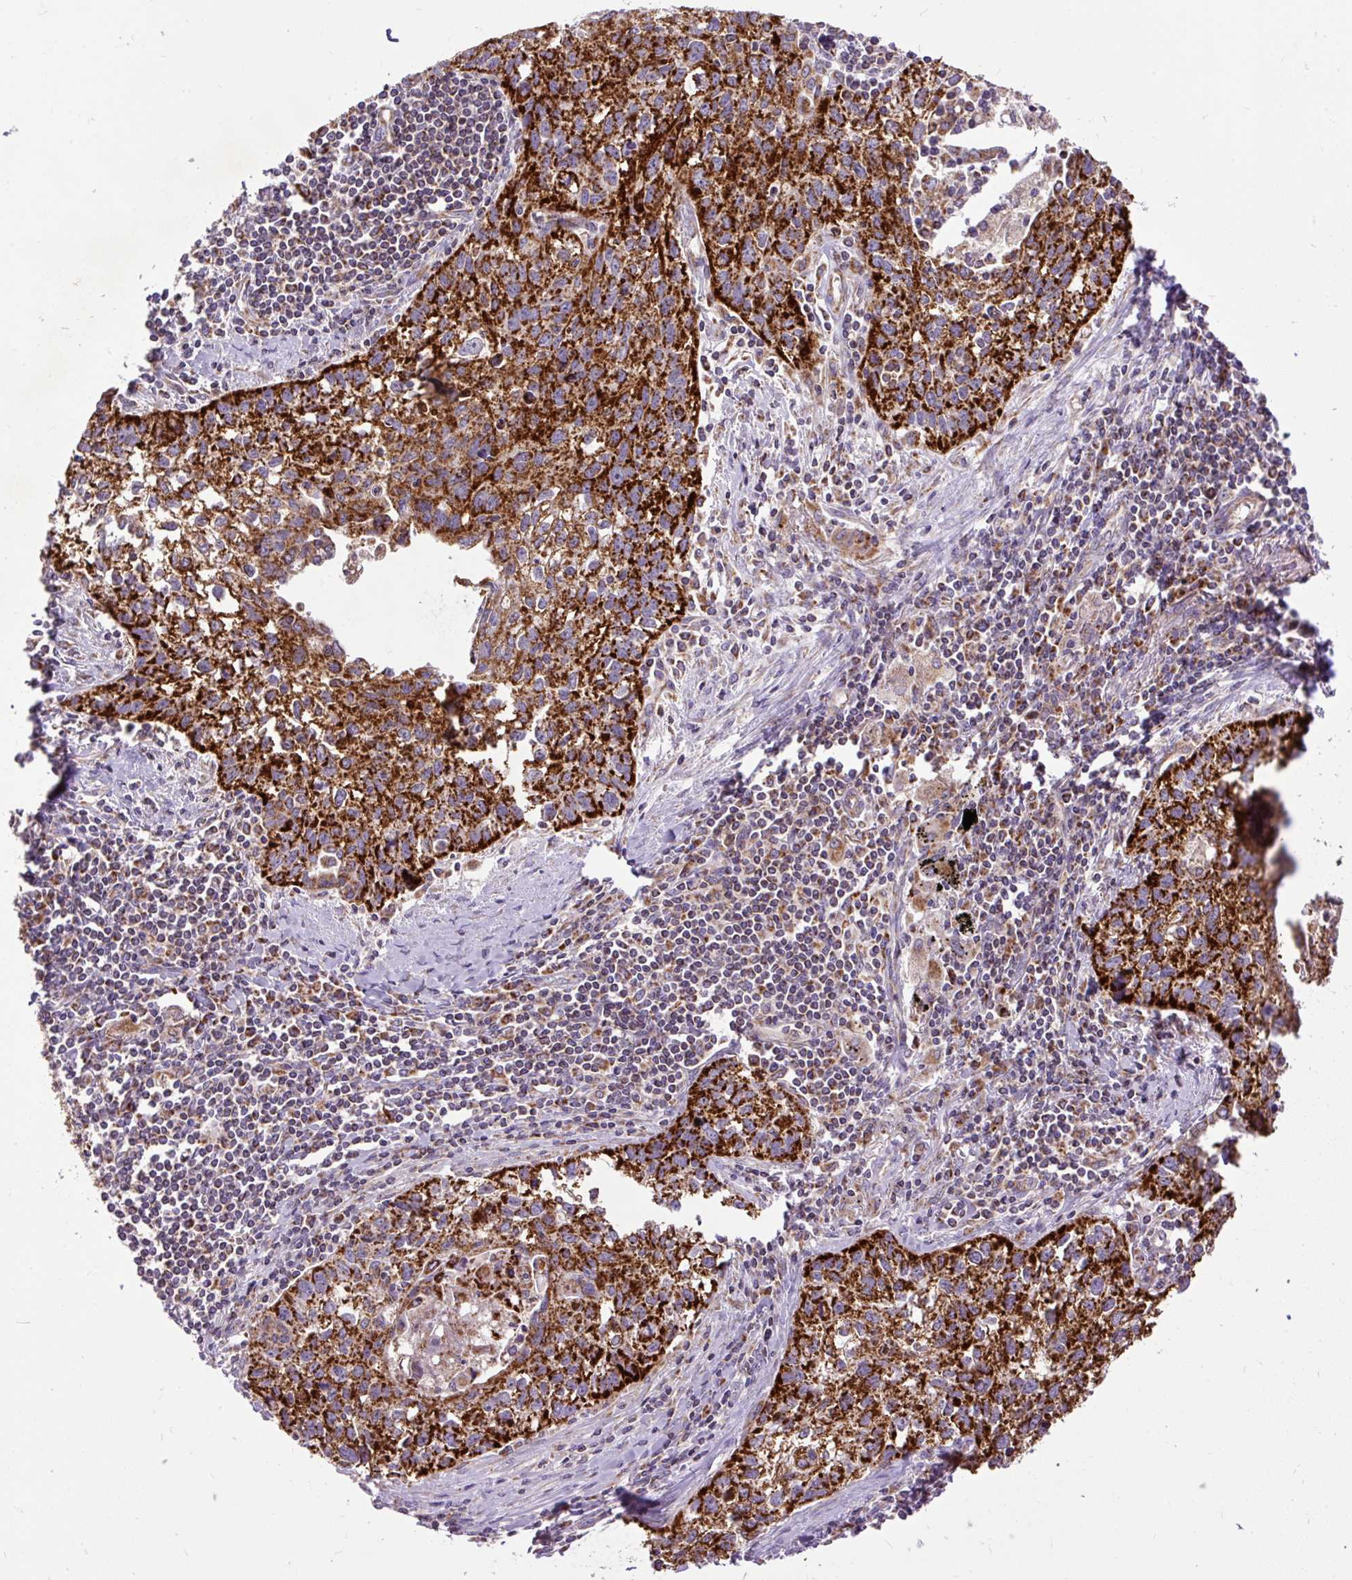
{"staining": {"intensity": "strong", "quantity": ">75%", "location": "cytoplasmic/membranous"}, "tissue": "lung cancer", "cell_type": "Tumor cells", "image_type": "cancer", "snomed": [{"axis": "morphology", "description": "Squamous cell carcinoma, NOS"}, {"axis": "topography", "description": "Lung"}], "caption": "Lung cancer stained with a brown dye displays strong cytoplasmic/membranous positive expression in approximately >75% of tumor cells.", "gene": "TOMM40", "patient": {"sex": "male", "age": 74}}